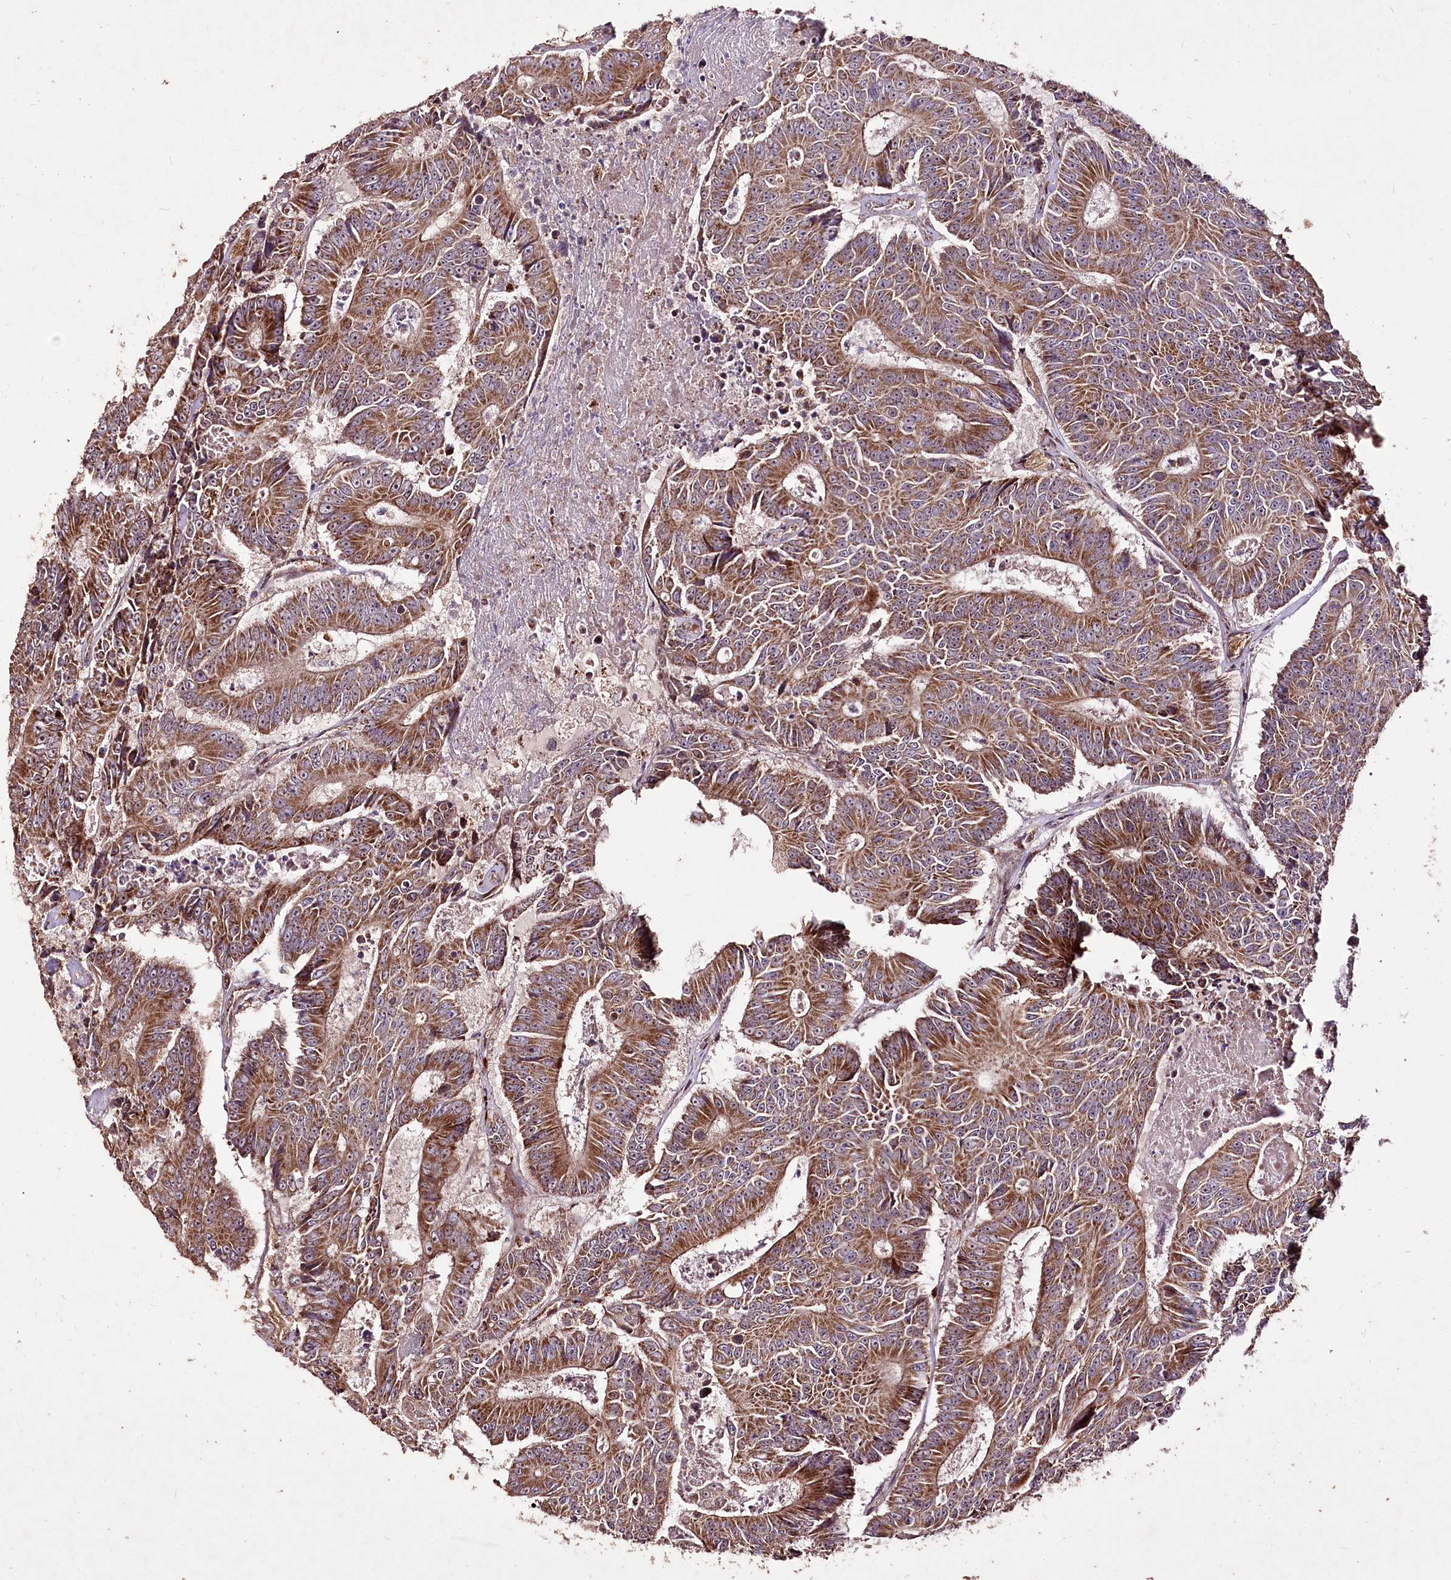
{"staining": {"intensity": "moderate", "quantity": ">75%", "location": "cytoplasmic/membranous"}, "tissue": "colorectal cancer", "cell_type": "Tumor cells", "image_type": "cancer", "snomed": [{"axis": "morphology", "description": "Adenocarcinoma, NOS"}, {"axis": "topography", "description": "Colon"}], "caption": "Immunohistochemical staining of human colorectal cancer (adenocarcinoma) demonstrates medium levels of moderate cytoplasmic/membranous protein expression in approximately >75% of tumor cells.", "gene": "CARD19", "patient": {"sex": "male", "age": 83}}